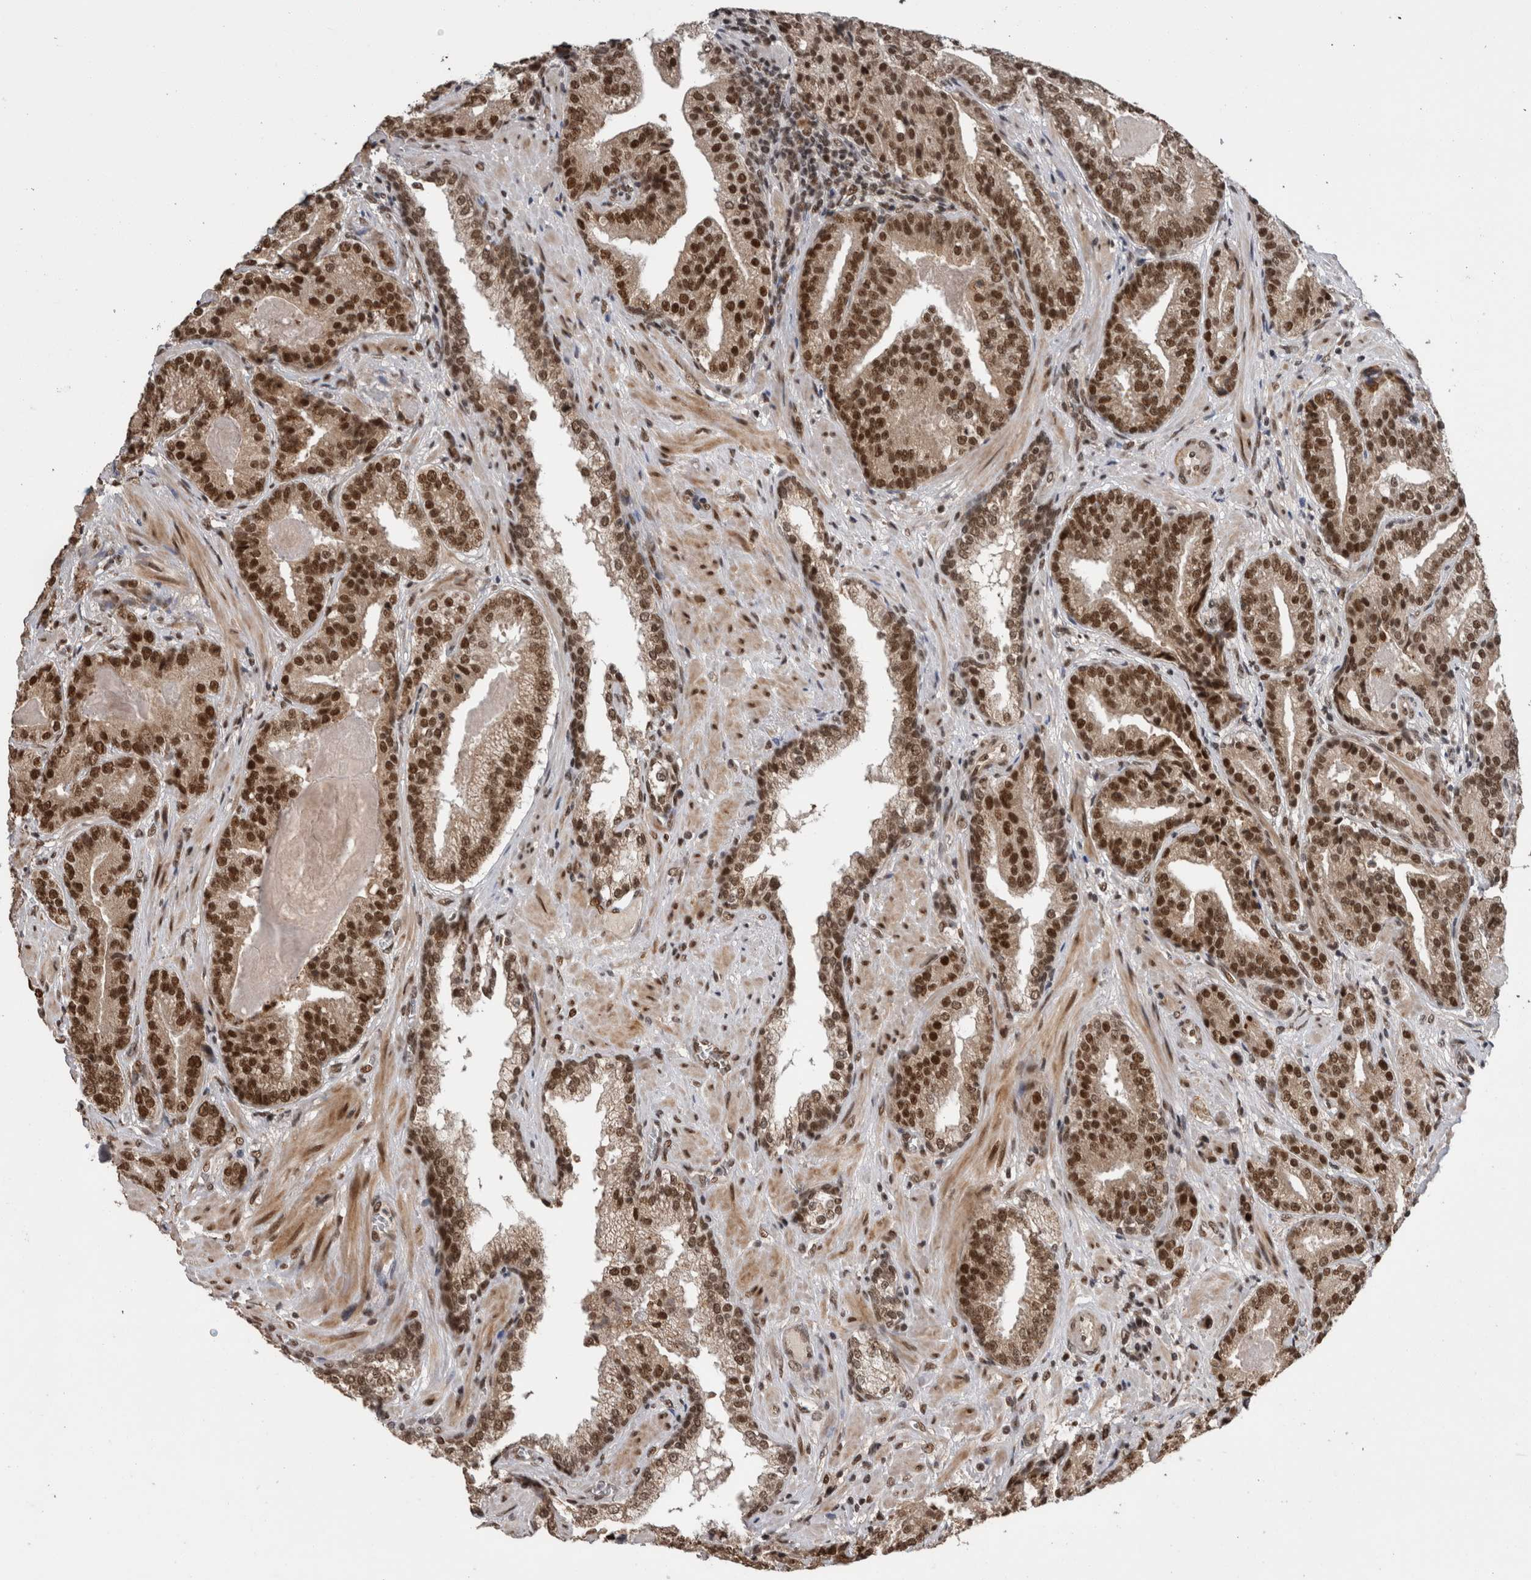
{"staining": {"intensity": "strong", "quantity": ">75%", "location": "nuclear"}, "tissue": "prostate cancer", "cell_type": "Tumor cells", "image_type": "cancer", "snomed": [{"axis": "morphology", "description": "Adenocarcinoma, Low grade"}, {"axis": "topography", "description": "Prostate"}], "caption": "Strong nuclear expression is present in approximately >75% of tumor cells in prostate cancer.", "gene": "CPSF2", "patient": {"sex": "male", "age": 67}}